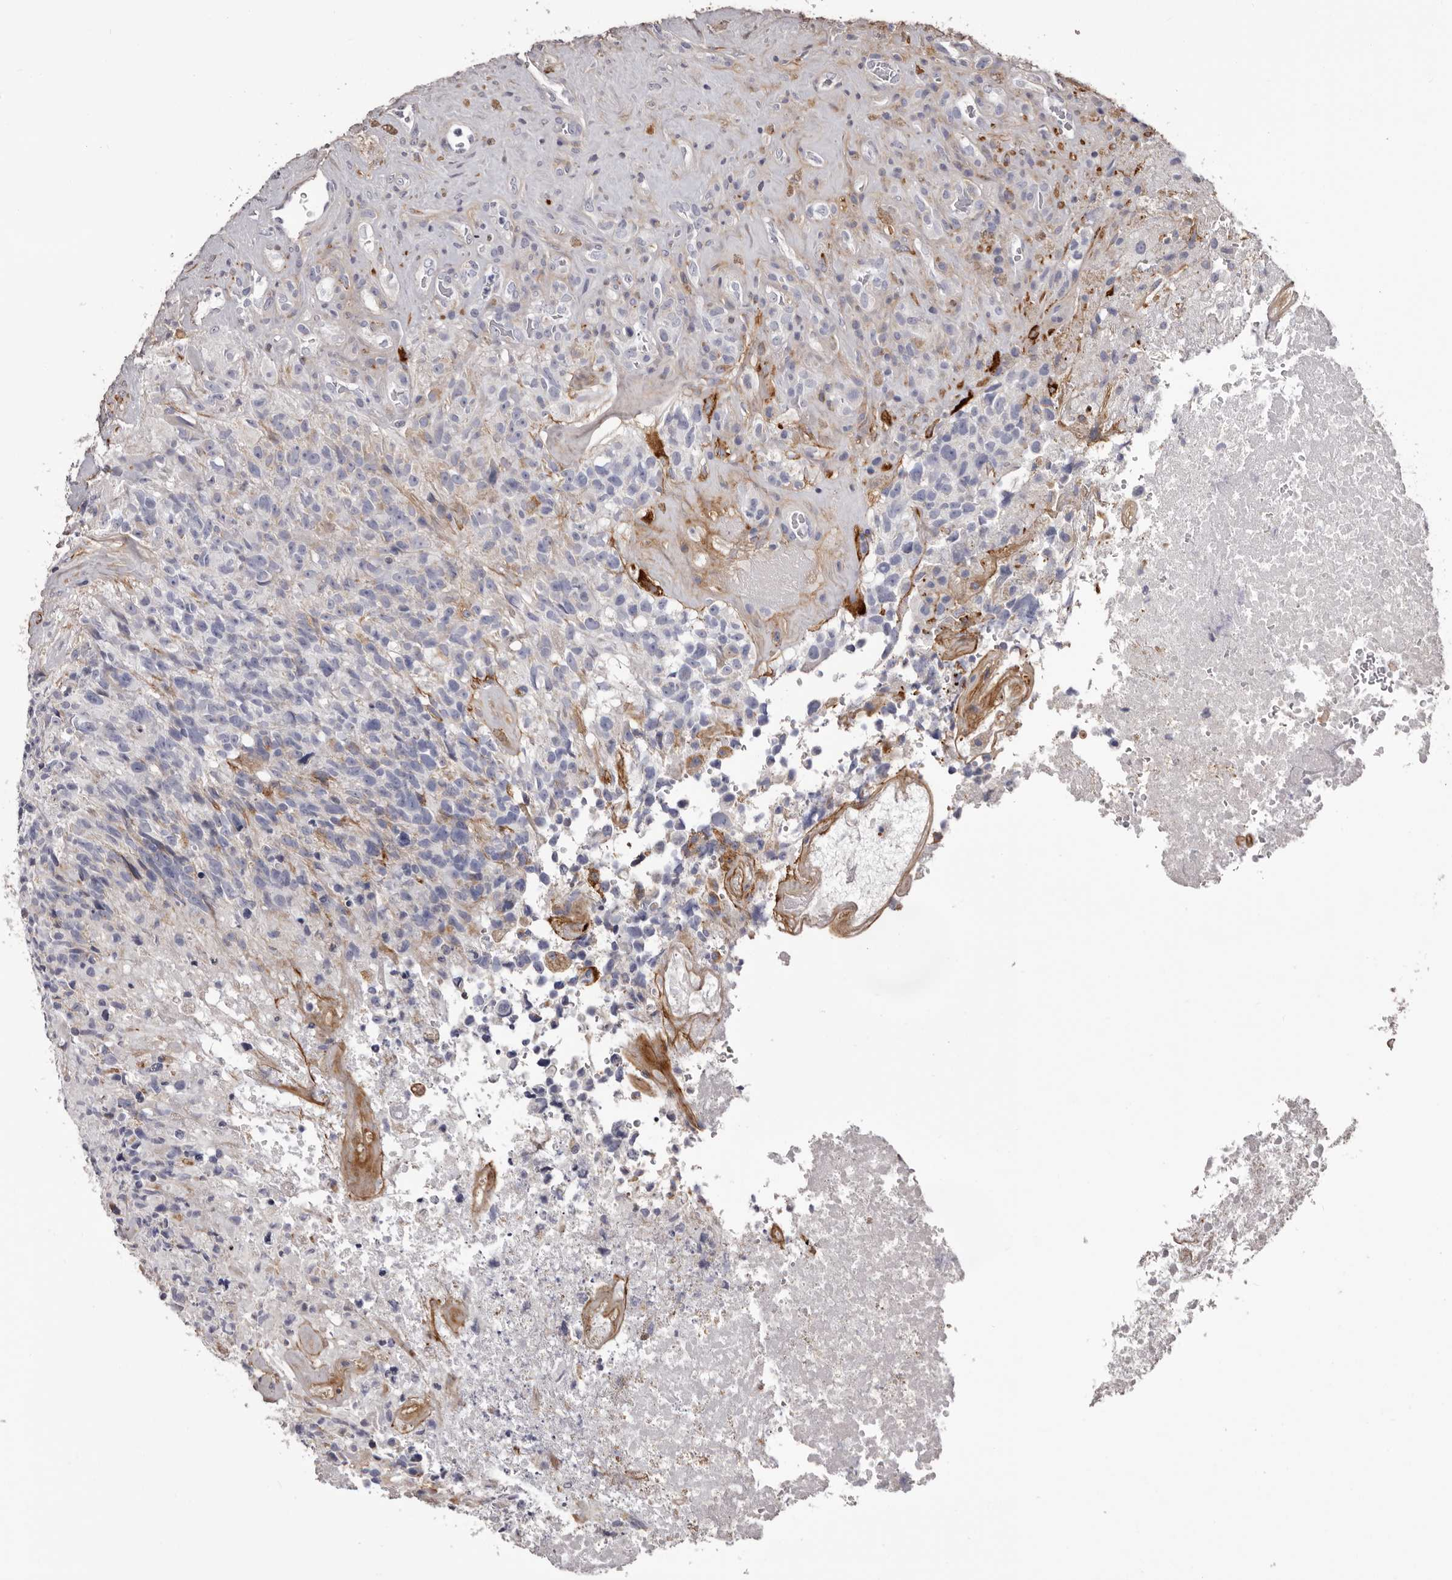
{"staining": {"intensity": "negative", "quantity": "none", "location": "none"}, "tissue": "glioma", "cell_type": "Tumor cells", "image_type": "cancer", "snomed": [{"axis": "morphology", "description": "Glioma, malignant, High grade"}, {"axis": "topography", "description": "Brain"}], "caption": "Immunohistochemistry photomicrograph of neoplastic tissue: human glioma stained with DAB reveals no significant protein staining in tumor cells.", "gene": "COL6A1", "patient": {"sex": "male", "age": 69}}